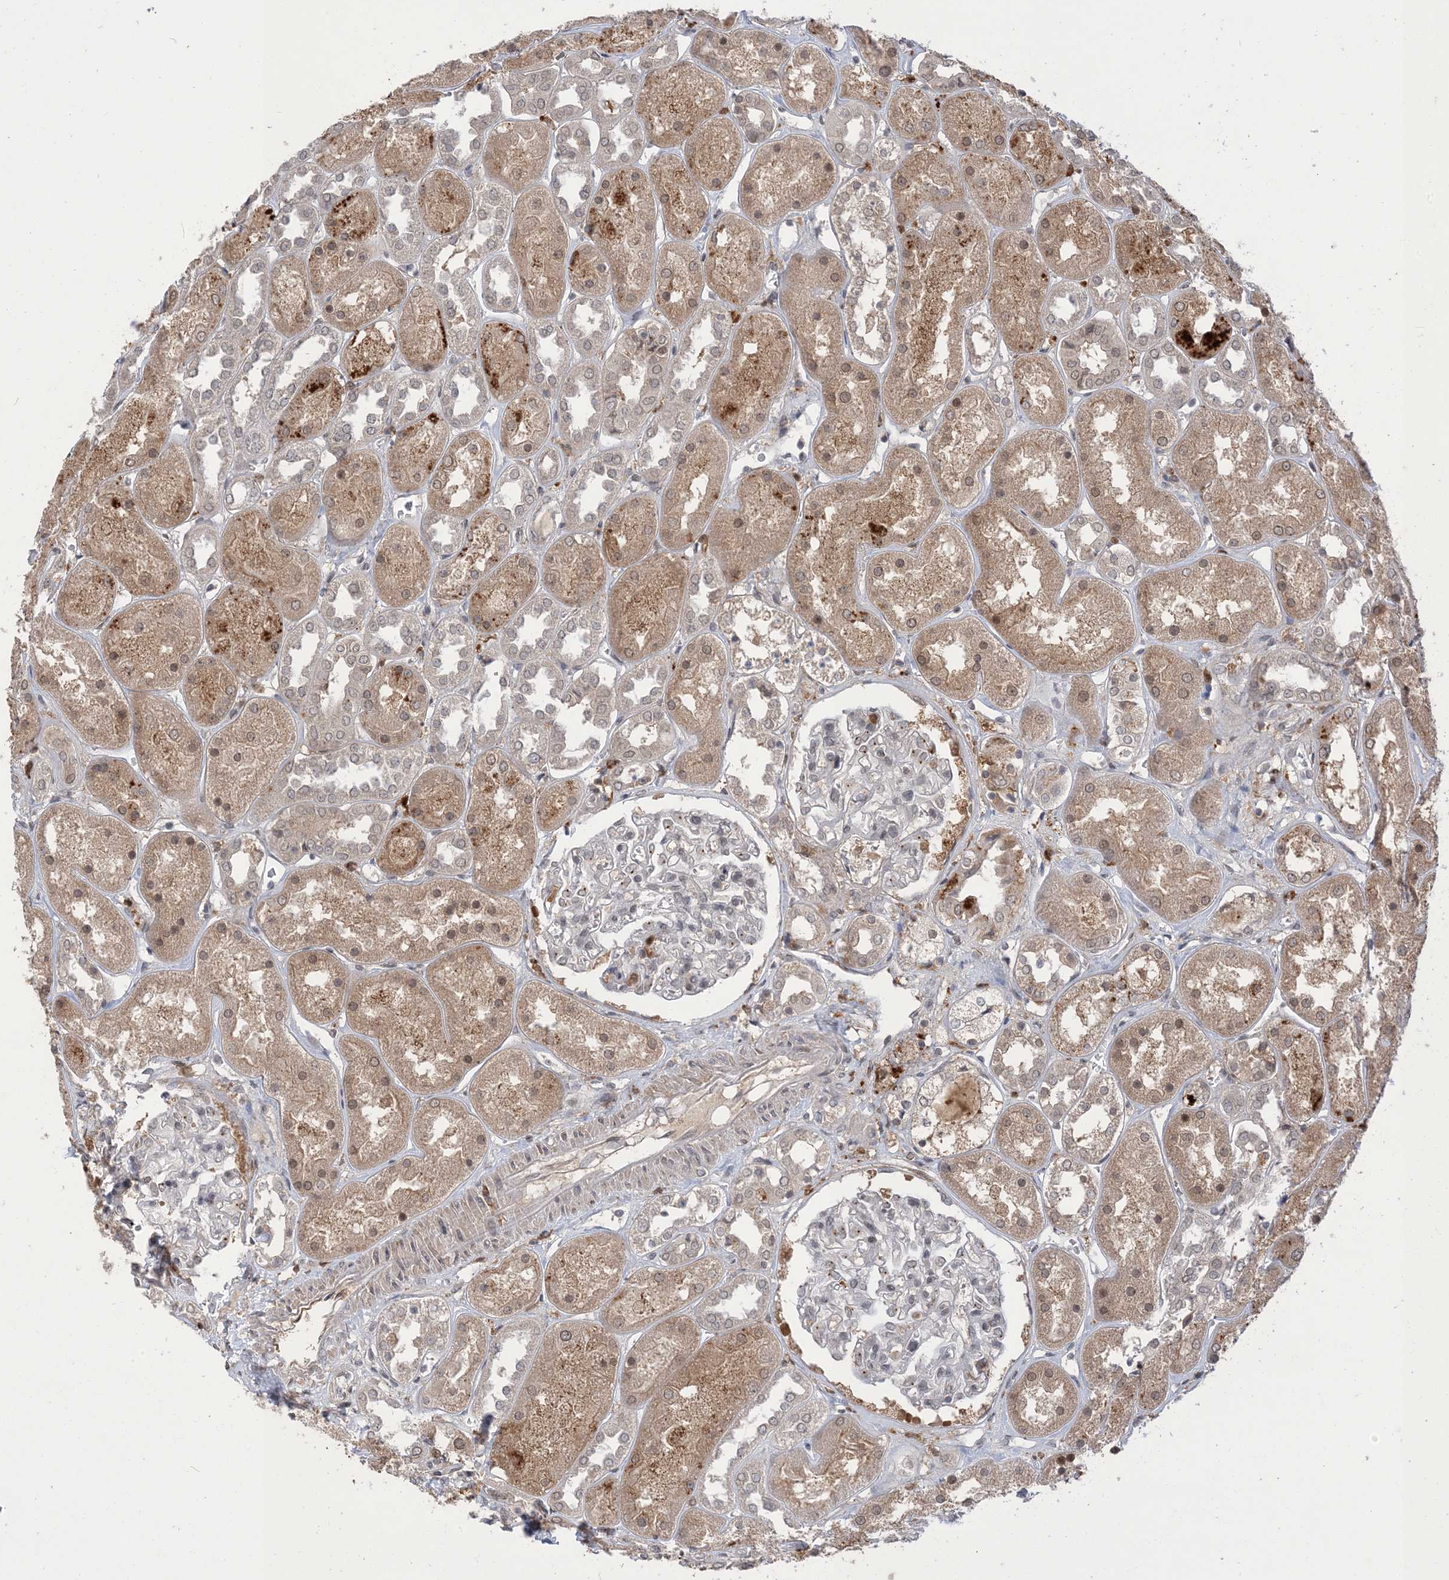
{"staining": {"intensity": "negative", "quantity": "none", "location": "none"}, "tissue": "kidney", "cell_type": "Cells in glomeruli", "image_type": "normal", "snomed": [{"axis": "morphology", "description": "Normal tissue, NOS"}, {"axis": "topography", "description": "Kidney"}], "caption": "This is a photomicrograph of immunohistochemistry (IHC) staining of unremarkable kidney, which shows no staining in cells in glomeruli.", "gene": "NAGK", "patient": {"sex": "male", "age": 70}}